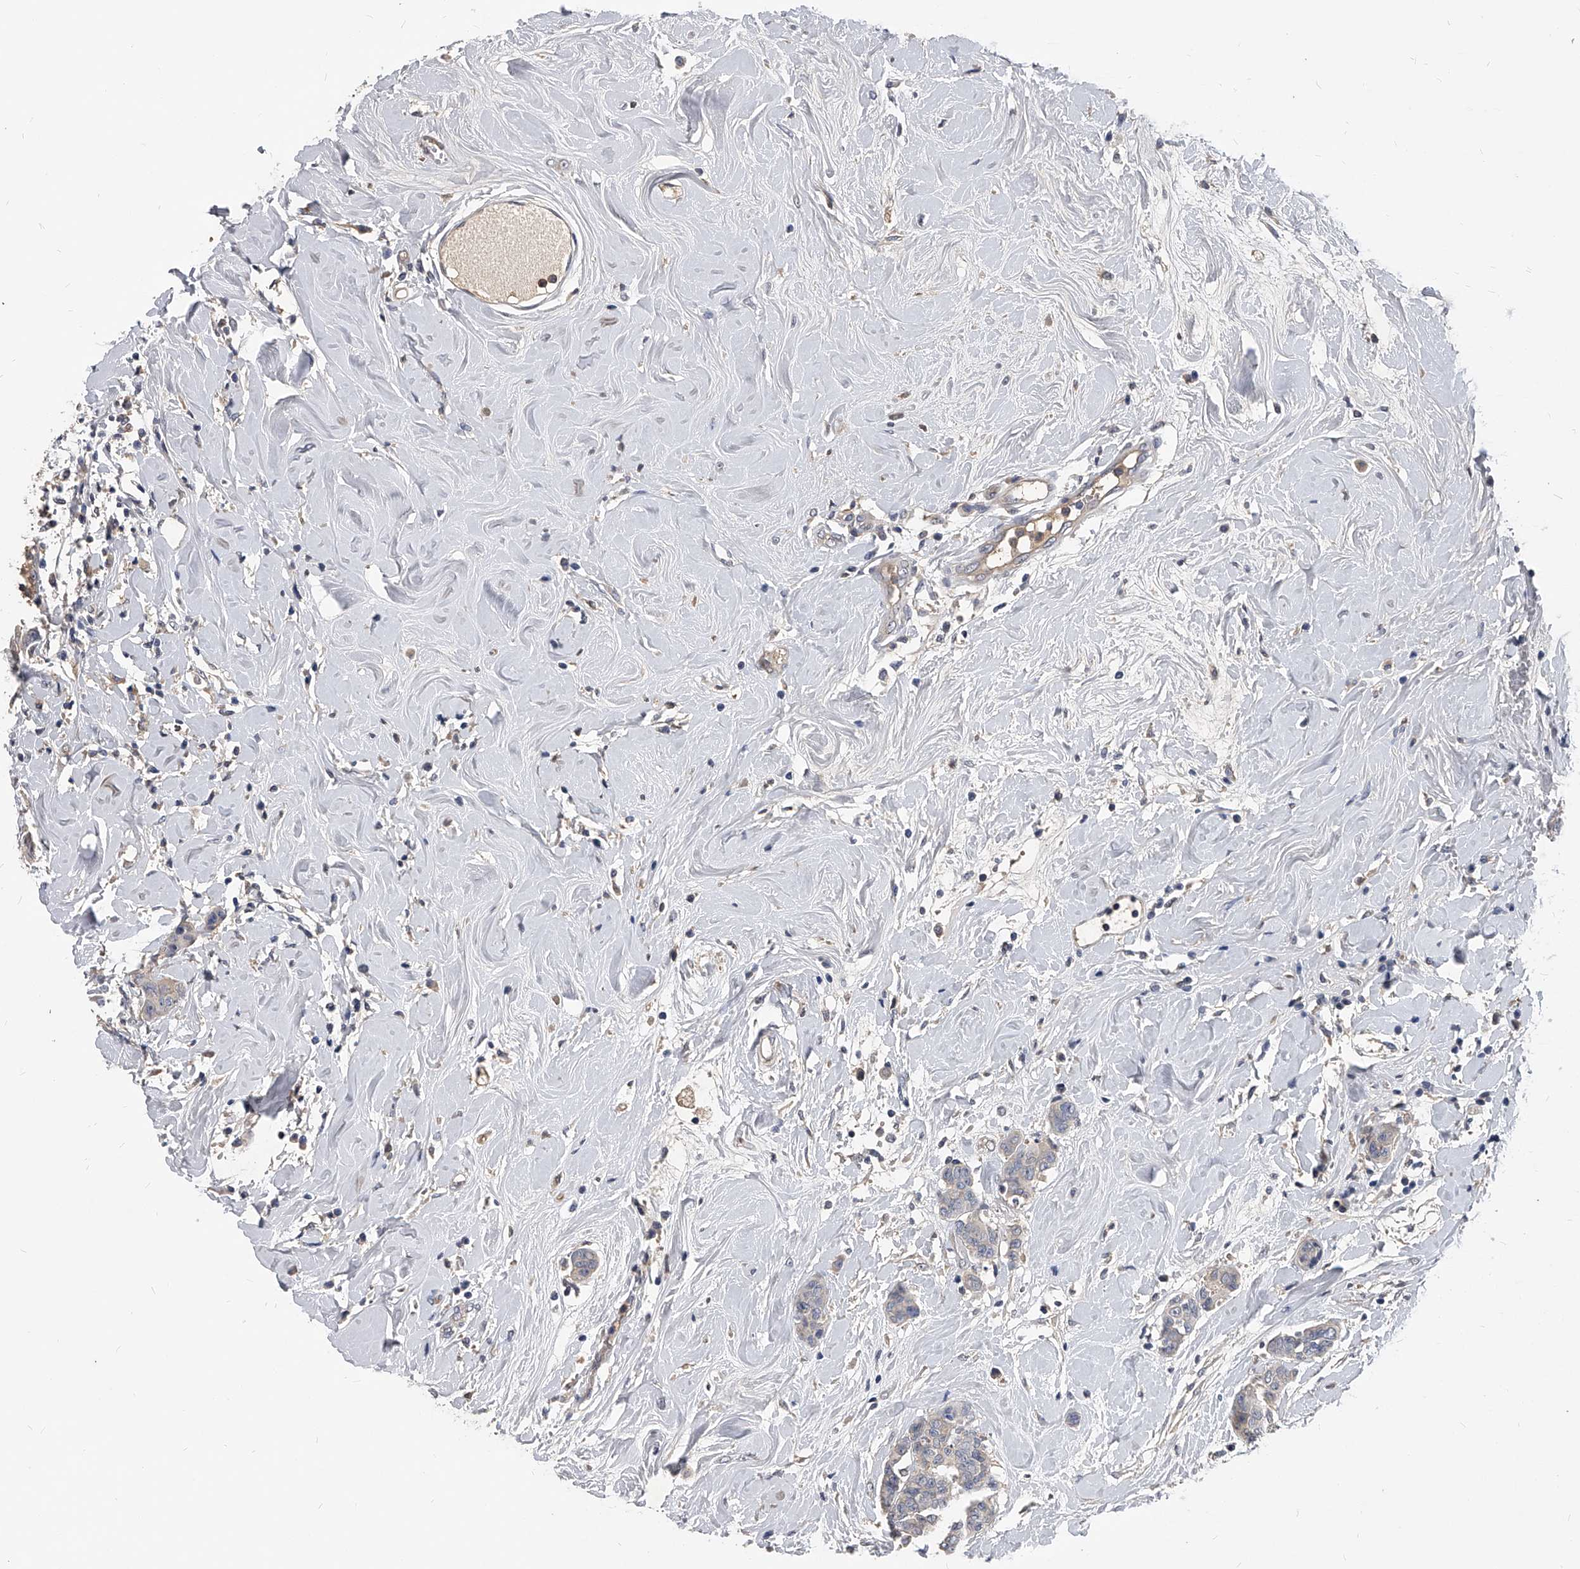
{"staining": {"intensity": "negative", "quantity": "none", "location": "none"}, "tissue": "breast cancer", "cell_type": "Tumor cells", "image_type": "cancer", "snomed": [{"axis": "morphology", "description": "Normal tissue, NOS"}, {"axis": "morphology", "description": "Duct carcinoma"}, {"axis": "topography", "description": "Breast"}], "caption": "The IHC photomicrograph has no significant positivity in tumor cells of breast cancer tissue. (Stains: DAB (3,3'-diaminobenzidine) immunohistochemistry (IHC) with hematoxylin counter stain, Microscopy: brightfield microscopy at high magnification).", "gene": "HOMER3", "patient": {"sex": "female", "age": 40}}